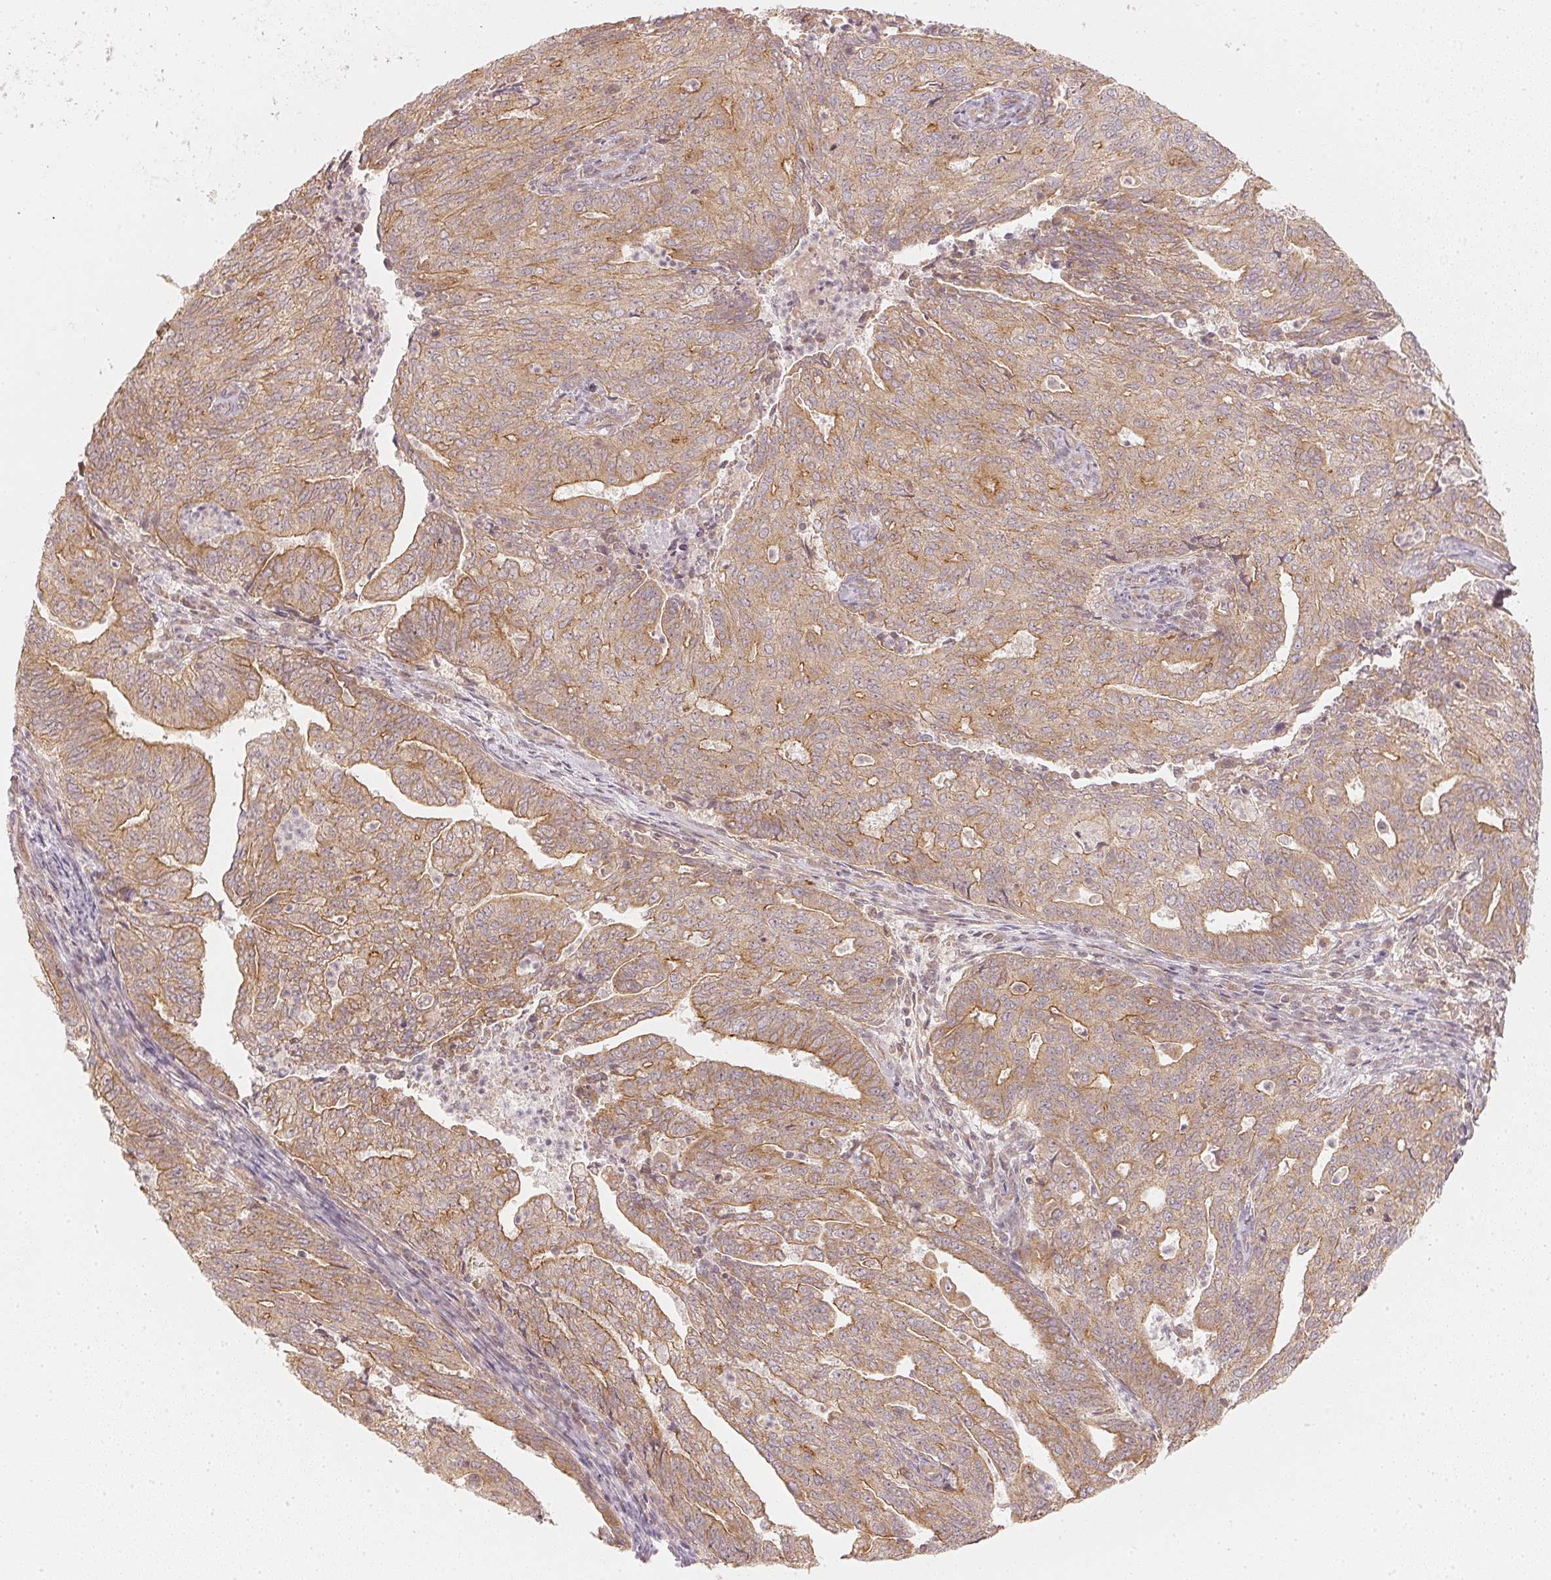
{"staining": {"intensity": "moderate", "quantity": ">75%", "location": "cytoplasmic/membranous"}, "tissue": "endometrial cancer", "cell_type": "Tumor cells", "image_type": "cancer", "snomed": [{"axis": "morphology", "description": "Adenocarcinoma, NOS"}, {"axis": "topography", "description": "Endometrium"}], "caption": "Immunohistochemical staining of human endometrial cancer exhibits medium levels of moderate cytoplasmic/membranous staining in approximately >75% of tumor cells.", "gene": "WDR54", "patient": {"sex": "female", "age": 82}}